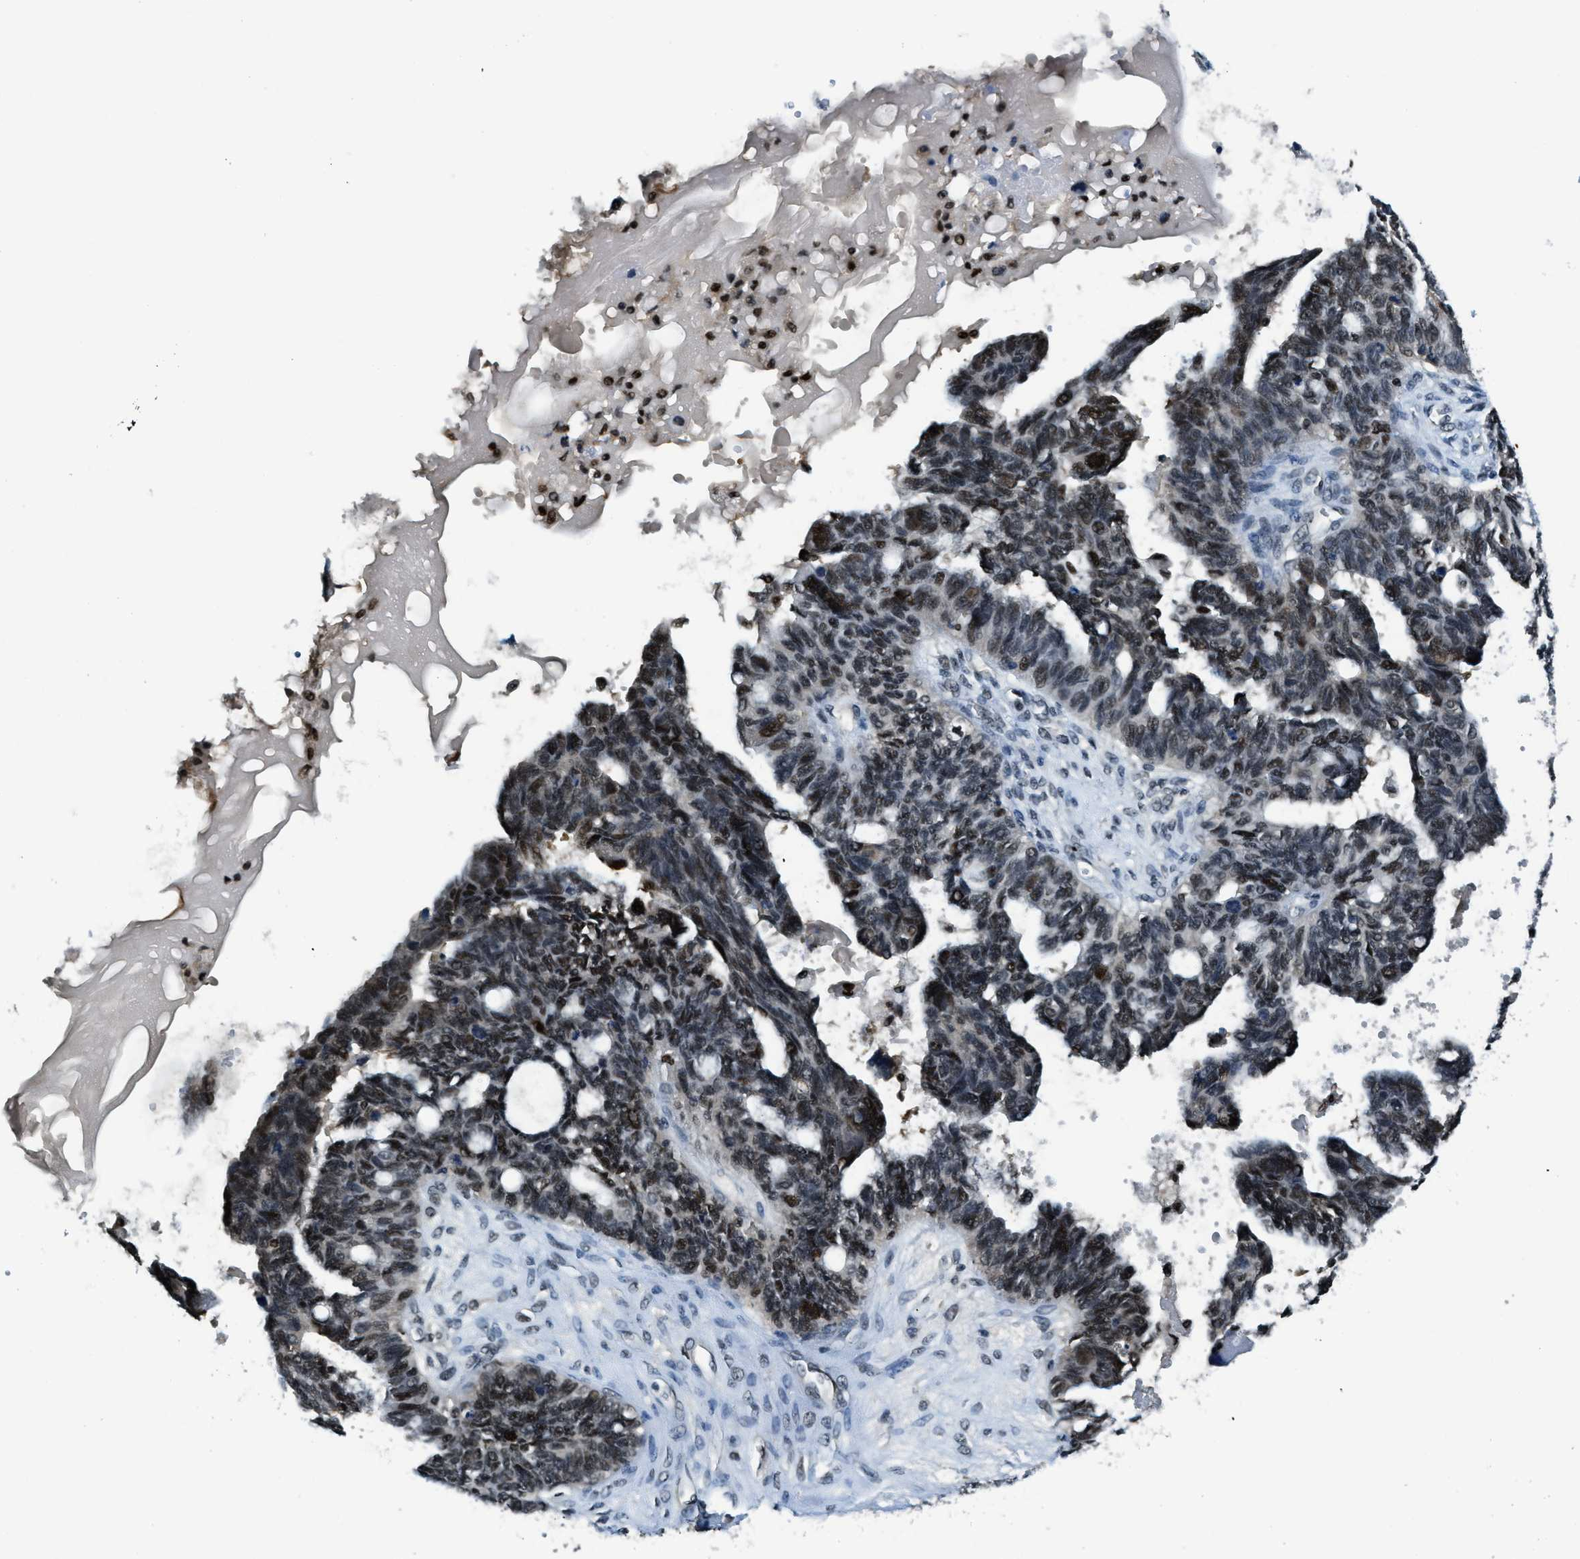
{"staining": {"intensity": "strong", "quantity": ">75%", "location": "nuclear"}, "tissue": "ovarian cancer", "cell_type": "Tumor cells", "image_type": "cancer", "snomed": [{"axis": "morphology", "description": "Cystadenocarcinoma, serous, NOS"}, {"axis": "topography", "description": "Ovary"}], "caption": "Tumor cells demonstrate strong nuclear positivity in about >75% of cells in serous cystadenocarcinoma (ovarian).", "gene": "OGFR", "patient": {"sex": "female", "age": 79}}